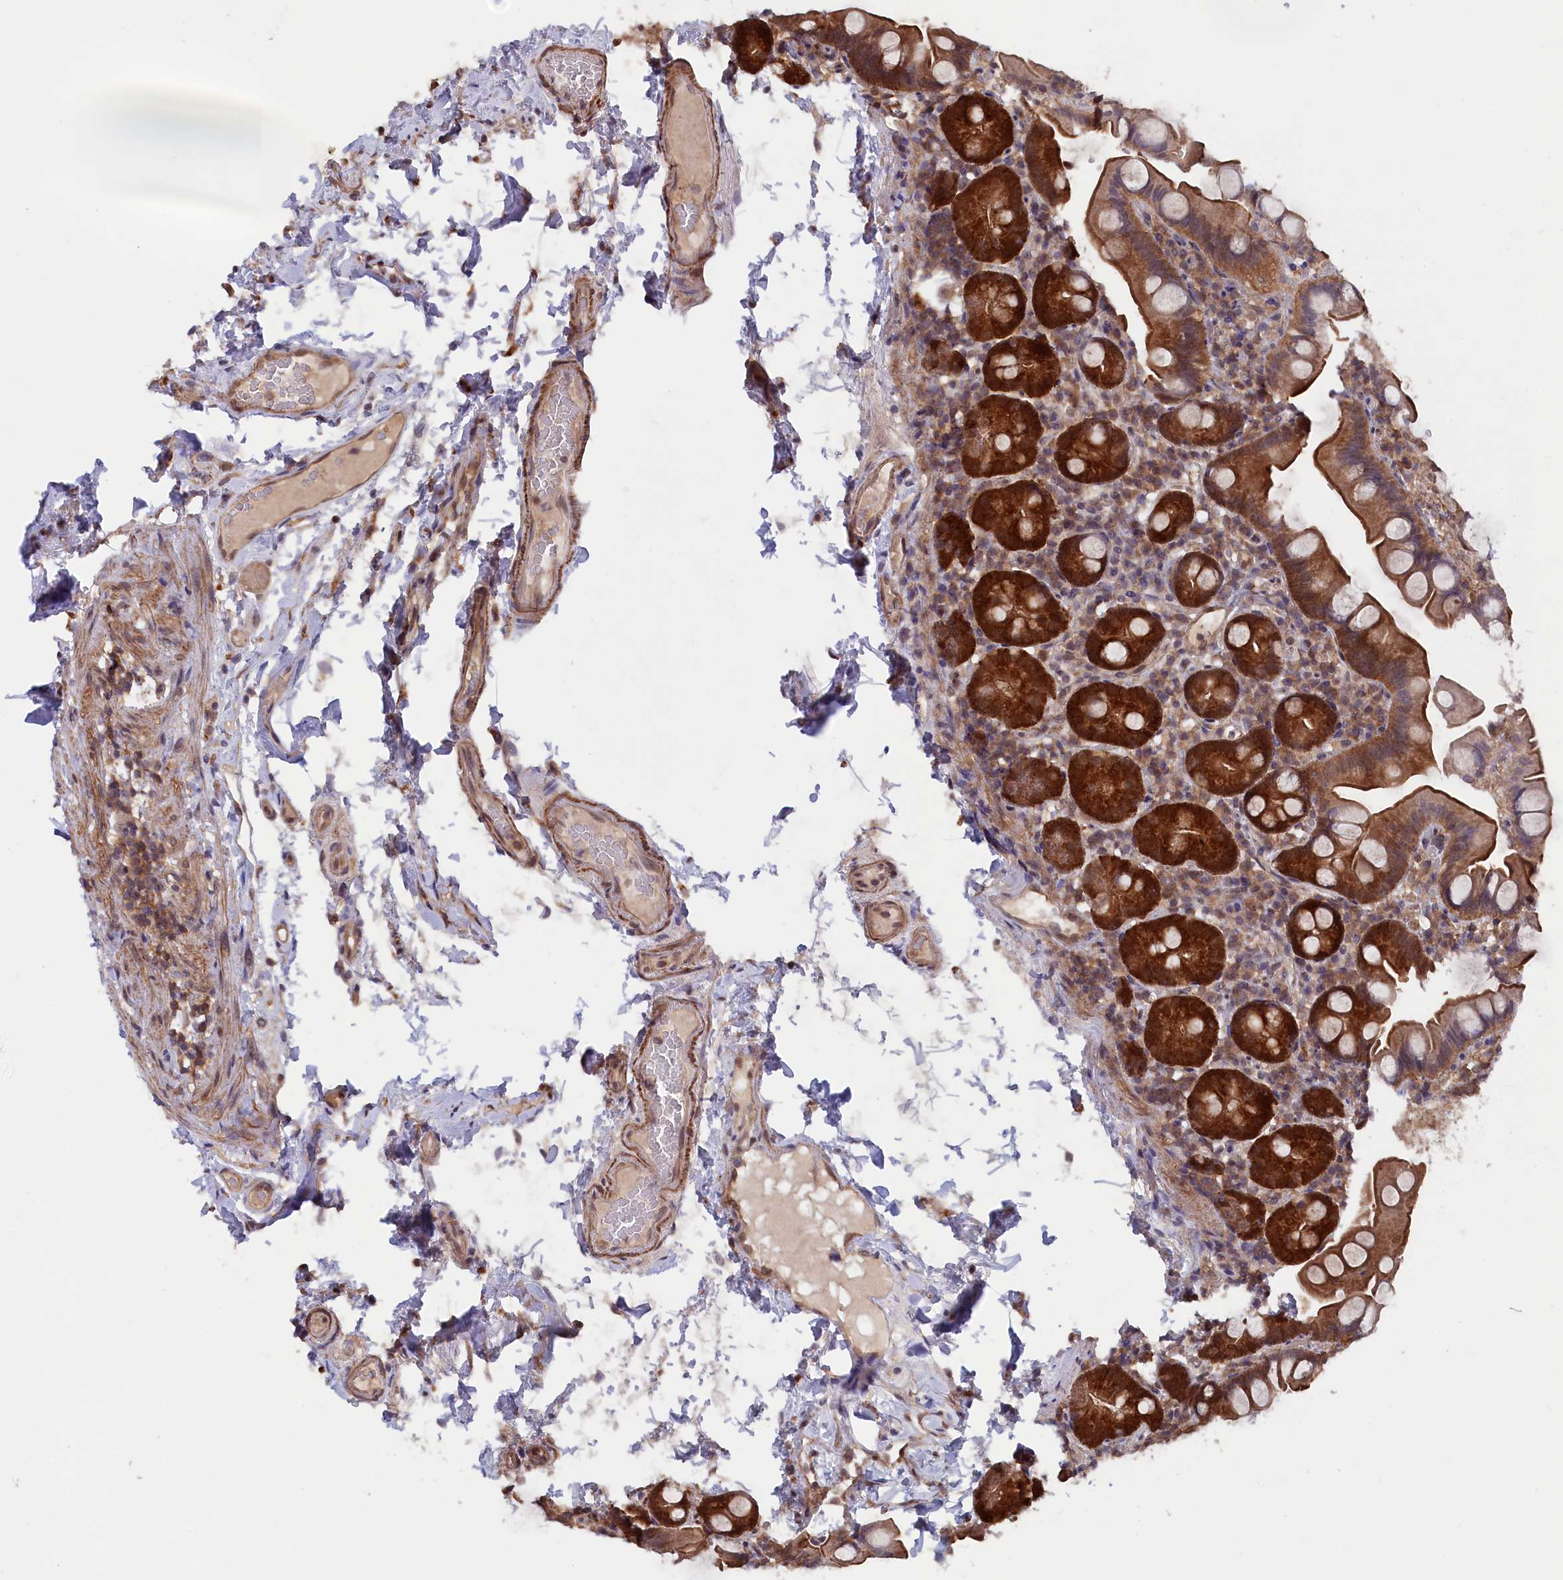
{"staining": {"intensity": "strong", "quantity": ">75%", "location": "cytoplasmic/membranous"}, "tissue": "small intestine", "cell_type": "Glandular cells", "image_type": "normal", "snomed": [{"axis": "morphology", "description": "Normal tissue, NOS"}, {"axis": "topography", "description": "Small intestine"}], "caption": "Small intestine stained with DAB (3,3'-diaminobenzidine) immunohistochemistry (IHC) shows high levels of strong cytoplasmic/membranous expression in approximately >75% of glandular cells.", "gene": "JPT2", "patient": {"sex": "female", "age": 68}}